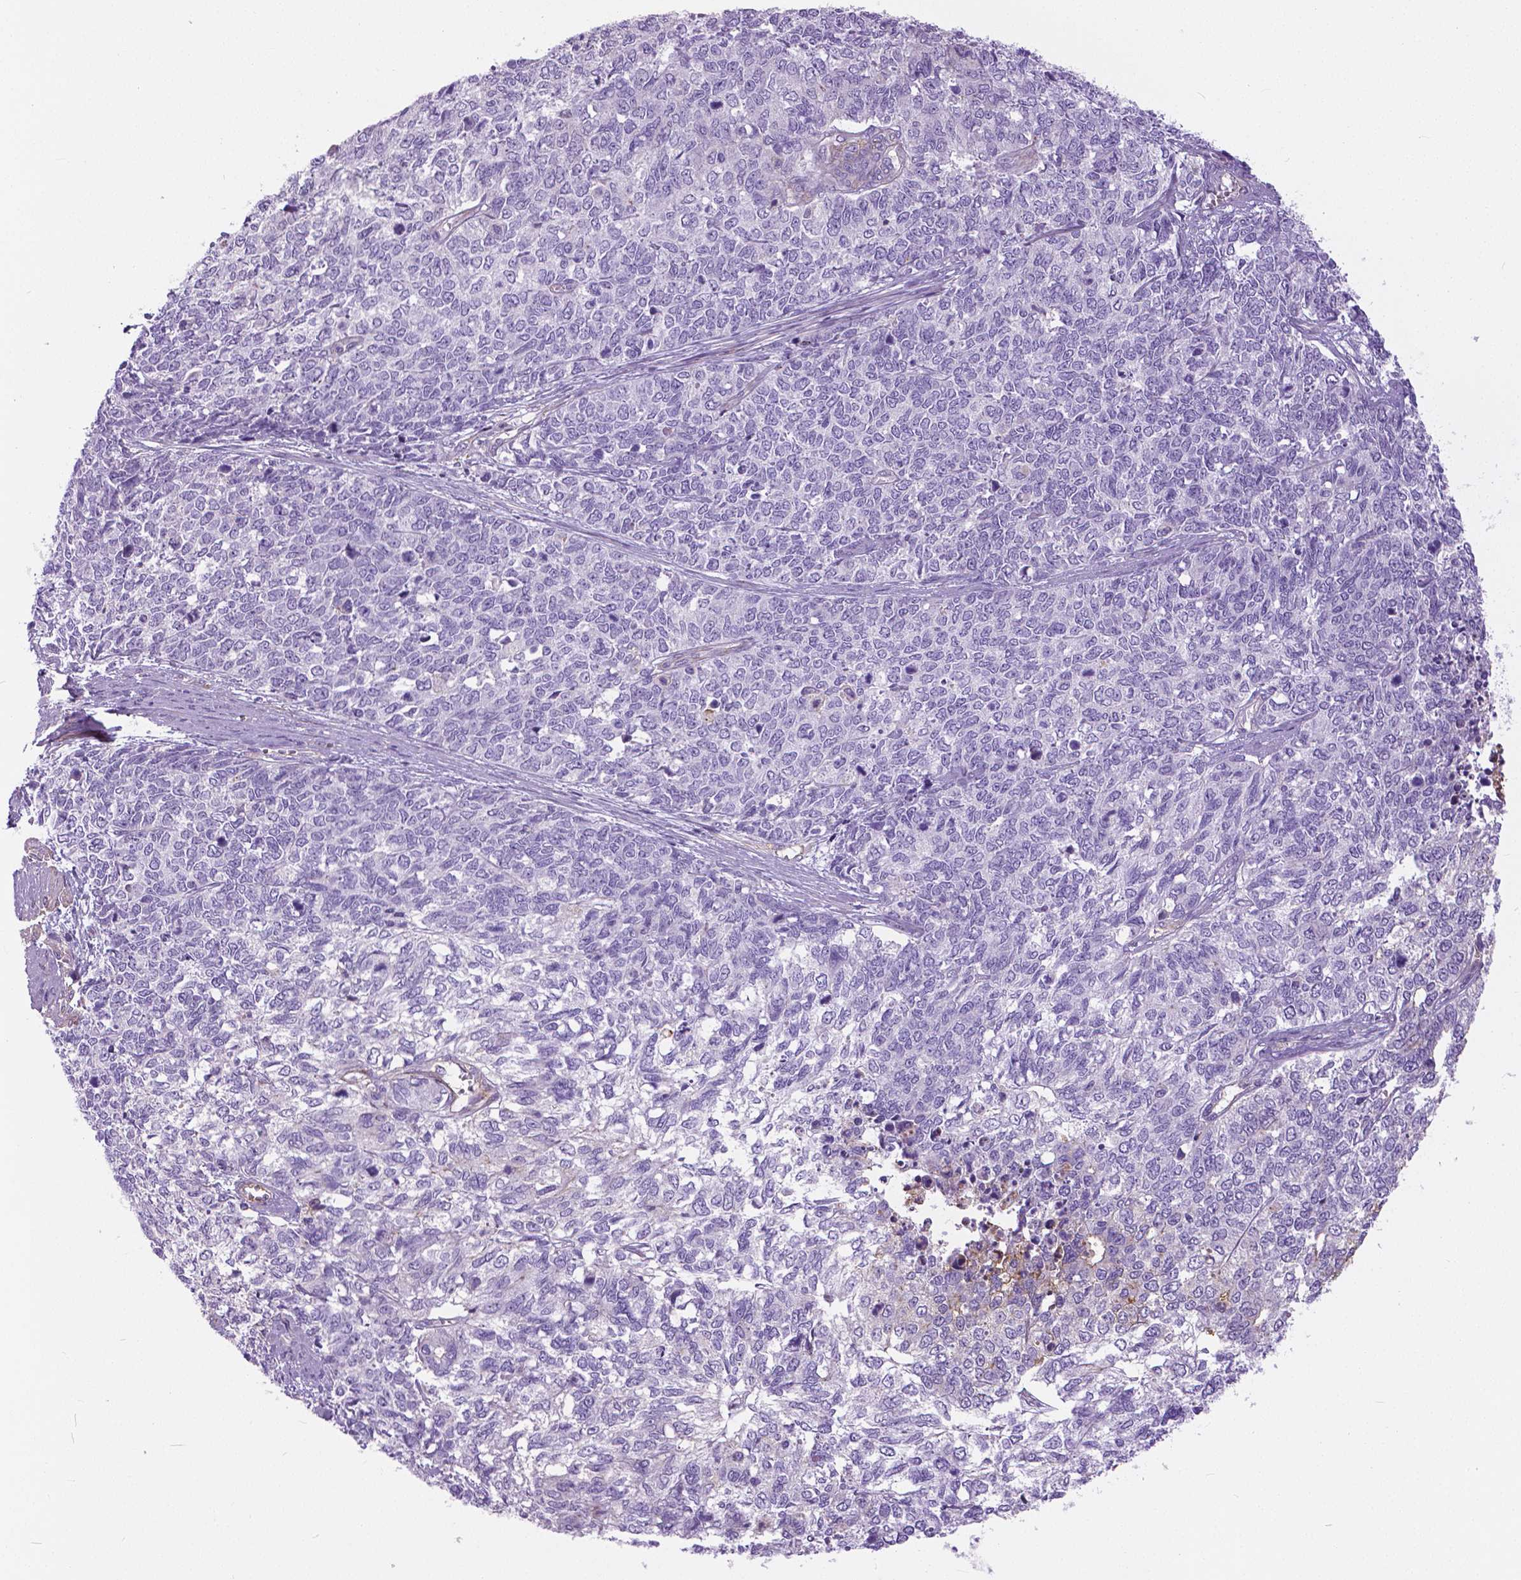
{"staining": {"intensity": "negative", "quantity": "none", "location": "none"}, "tissue": "cervical cancer", "cell_type": "Tumor cells", "image_type": "cancer", "snomed": [{"axis": "morphology", "description": "Adenocarcinoma, NOS"}, {"axis": "topography", "description": "Cervix"}], "caption": "There is no significant positivity in tumor cells of cervical adenocarcinoma.", "gene": "ANXA13", "patient": {"sex": "female", "age": 63}}